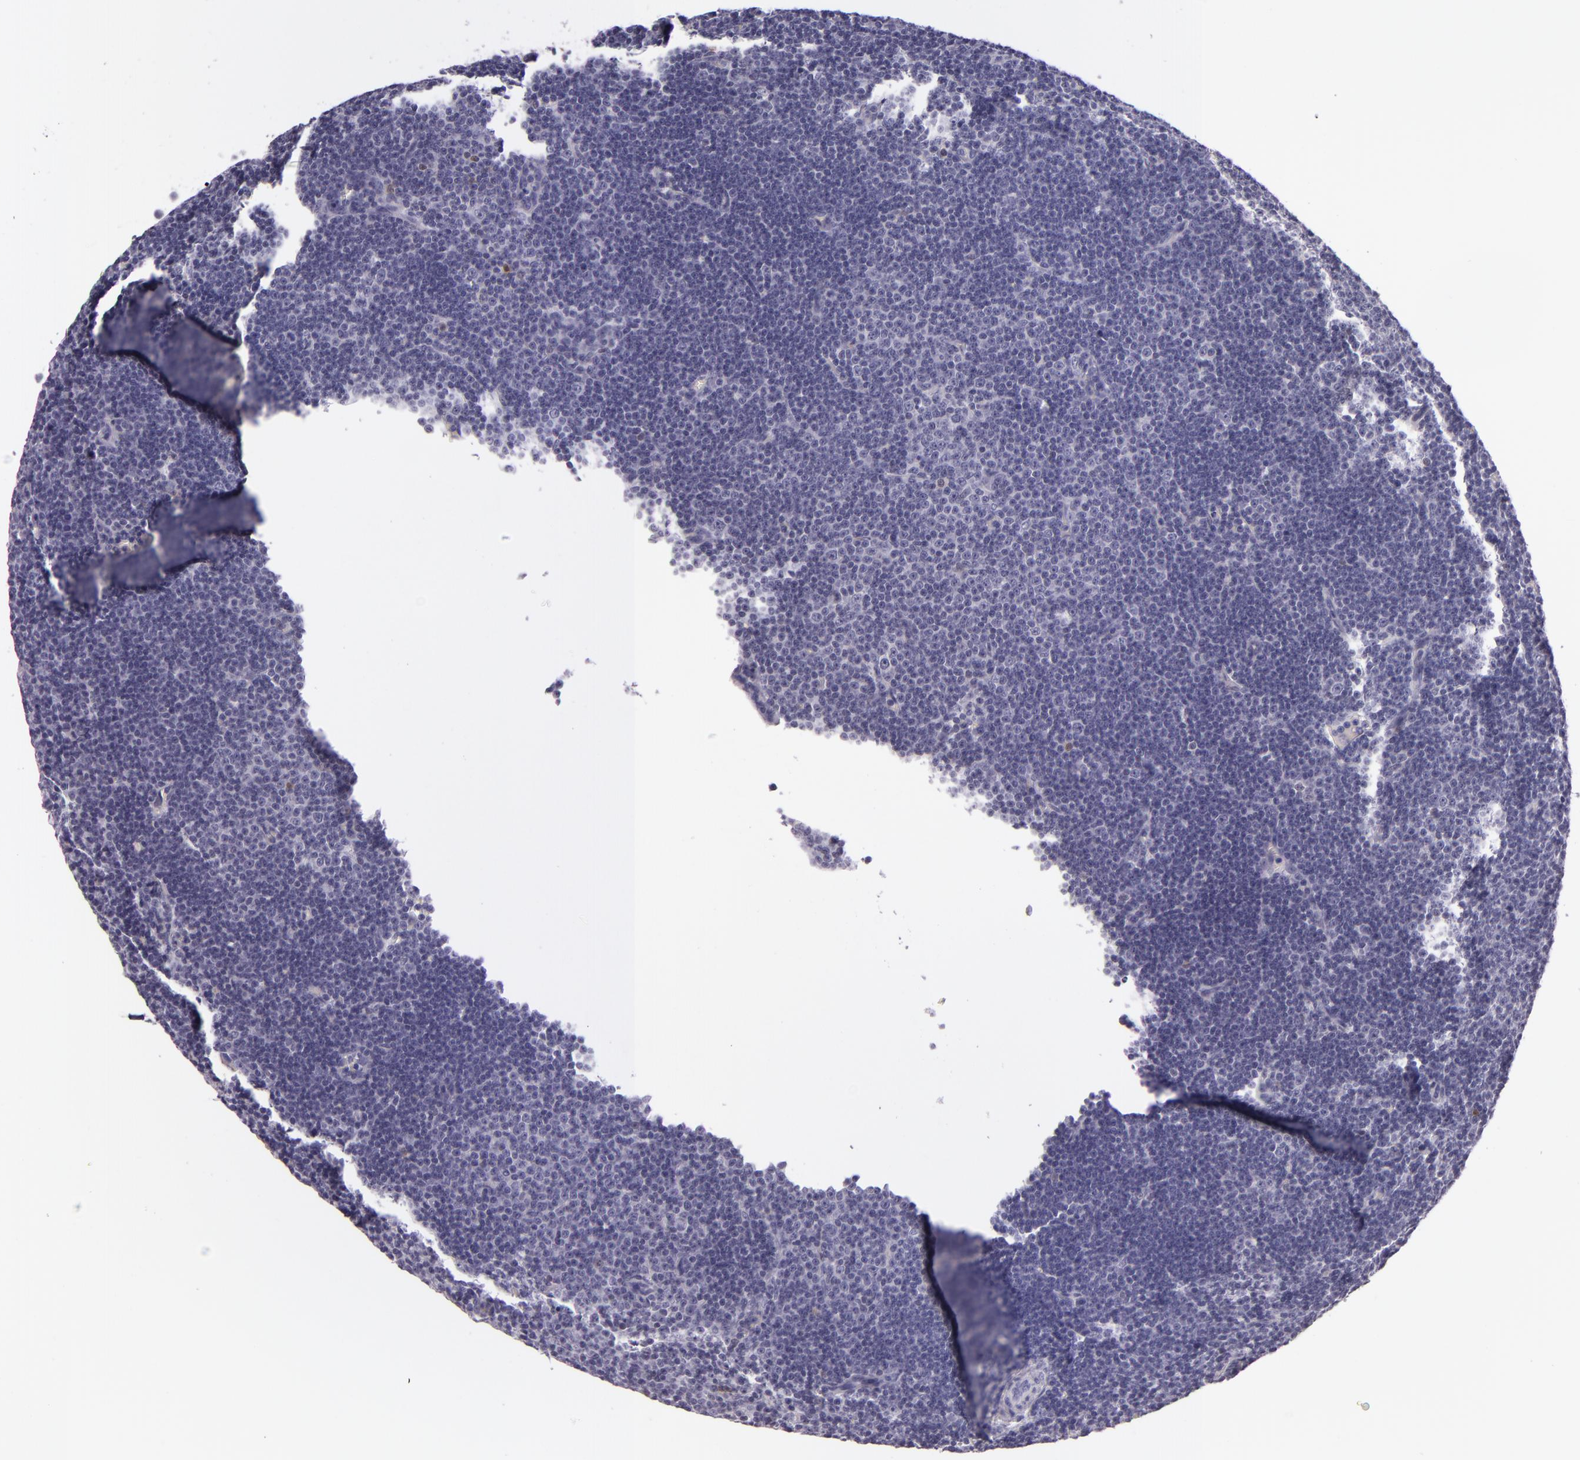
{"staining": {"intensity": "weak", "quantity": "<25%", "location": "nuclear"}, "tissue": "lymphoma", "cell_type": "Tumor cells", "image_type": "cancer", "snomed": [{"axis": "morphology", "description": "Malignant lymphoma, non-Hodgkin's type, Low grade"}, {"axis": "topography", "description": "Lymph node"}], "caption": "A high-resolution histopathology image shows immunohistochemistry staining of lymphoma, which displays no significant positivity in tumor cells. (Stains: DAB immunohistochemistry with hematoxylin counter stain, Microscopy: brightfield microscopy at high magnification).", "gene": "MT1A", "patient": {"sex": "male", "age": 57}}